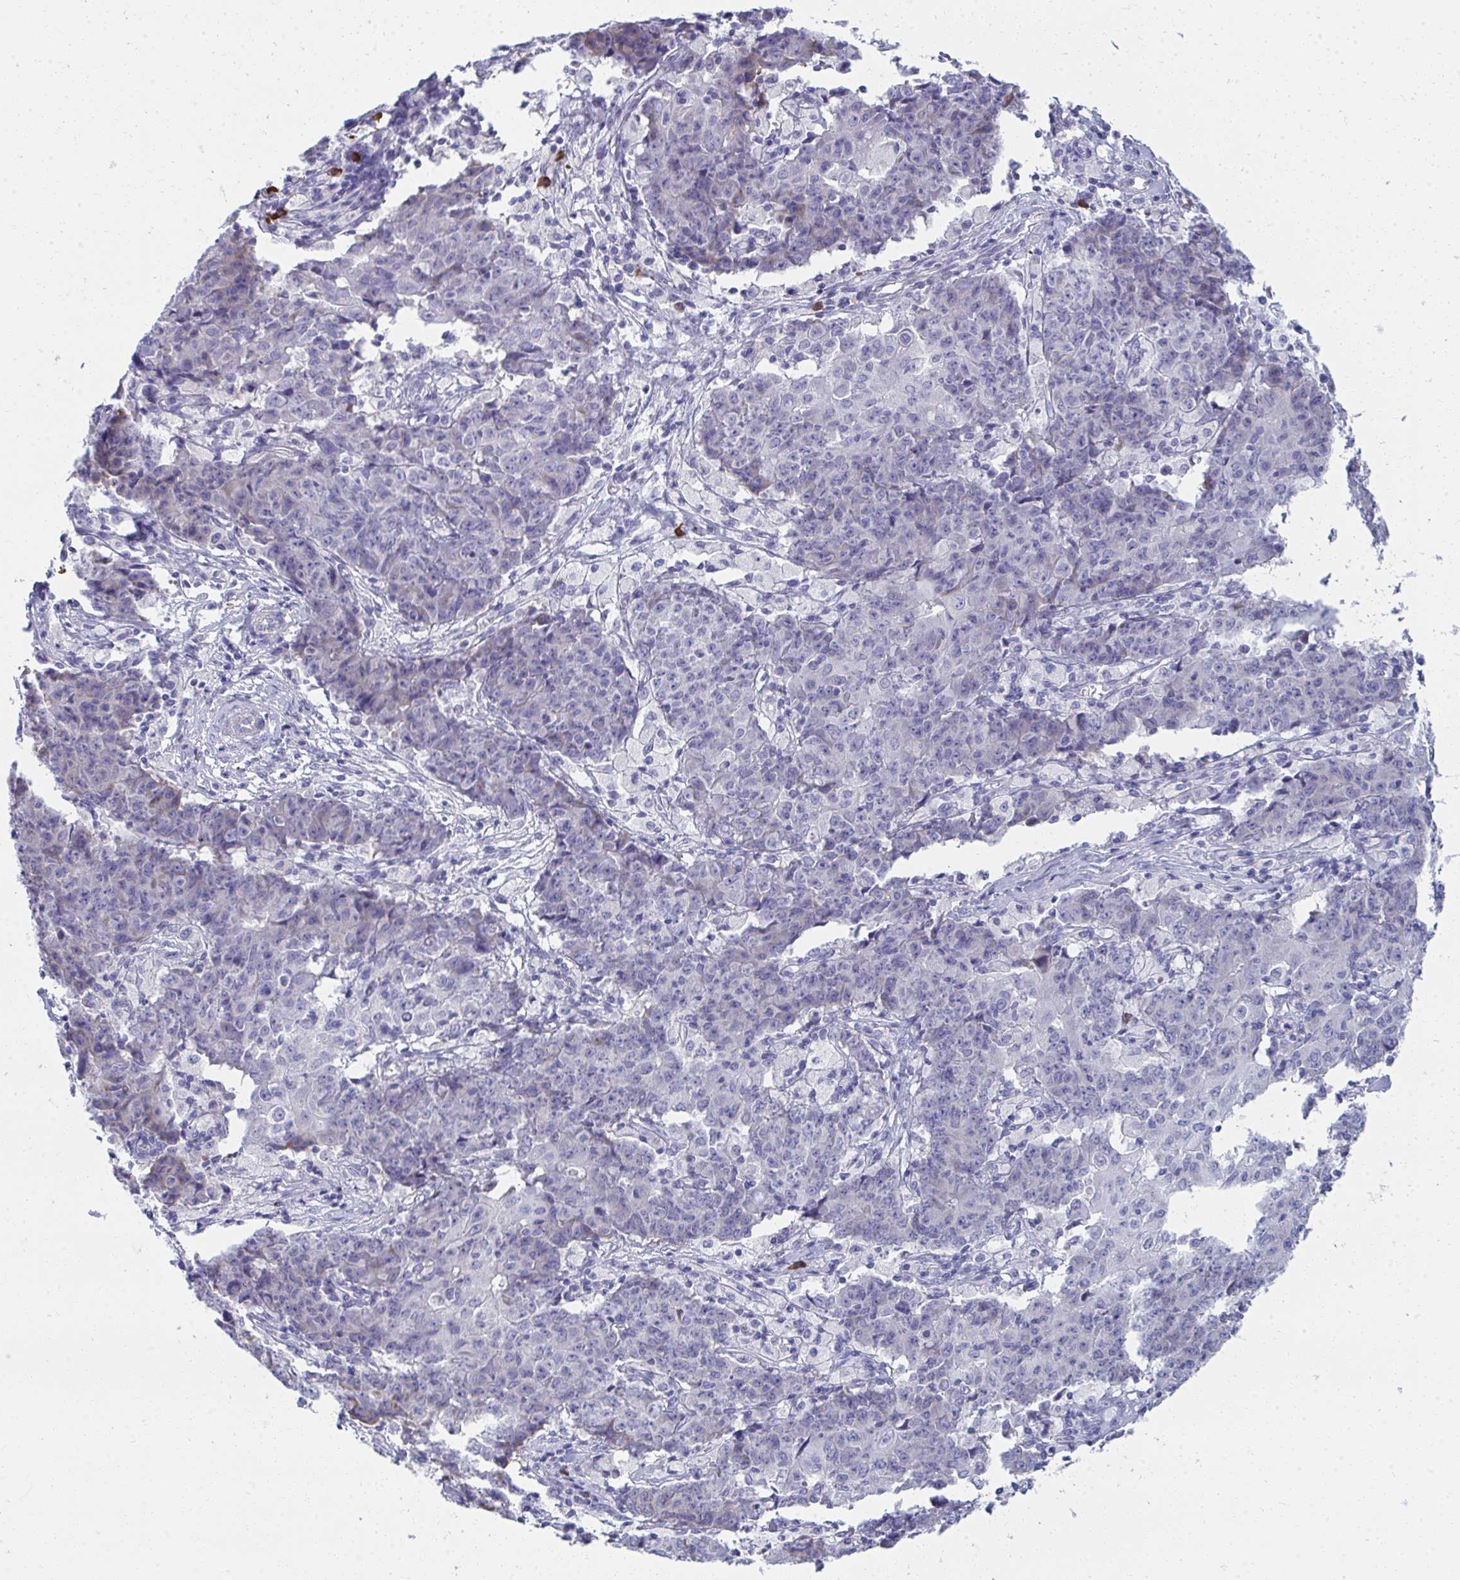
{"staining": {"intensity": "negative", "quantity": "none", "location": "none"}, "tissue": "ovarian cancer", "cell_type": "Tumor cells", "image_type": "cancer", "snomed": [{"axis": "morphology", "description": "Carcinoma, endometroid"}, {"axis": "topography", "description": "Ovary"}], "caption": "There is no significant staining in tumor cells of ovarian endometroid carcinoma.", "gene": "PUS7L", "patient": {"sex": "female", "age": 42}}